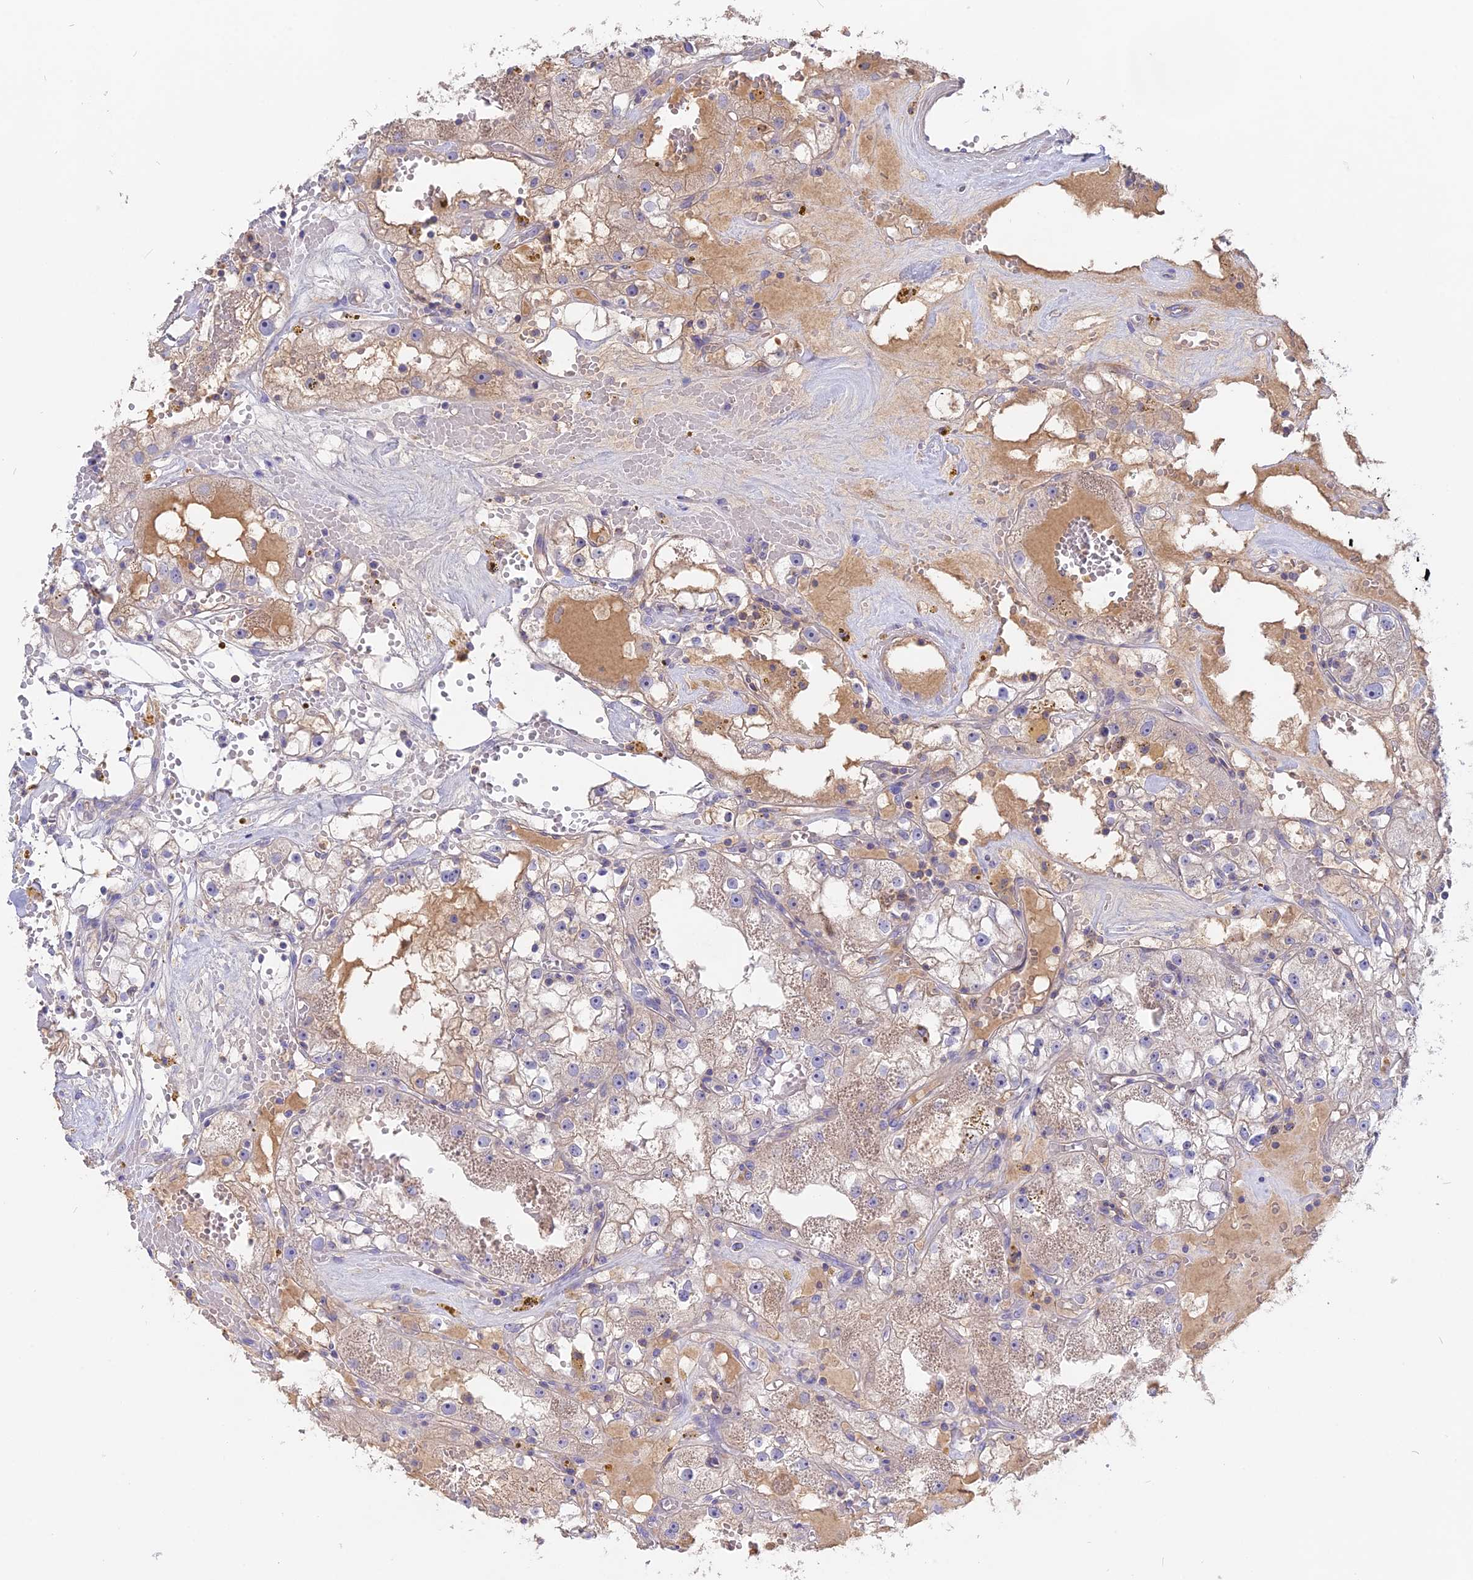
{"staining": {"intensity": "negative", "quantity": "none", "location": "none"}, "tissue": "renal cancer", "cell_type": "Tumor cells", "image_type": "cancer", "snomed": [{"axis": "morphology", "description": "Adenocarcinoma, NOS"}, {"axis": "topography", "description": "Kidney"}], "caption": "An image of renal cancer stained for a protein demonstrates no brown staining in tumor cells.", "gene": "ADGRA1", "patient": {"sex": "male", "age": 56}}